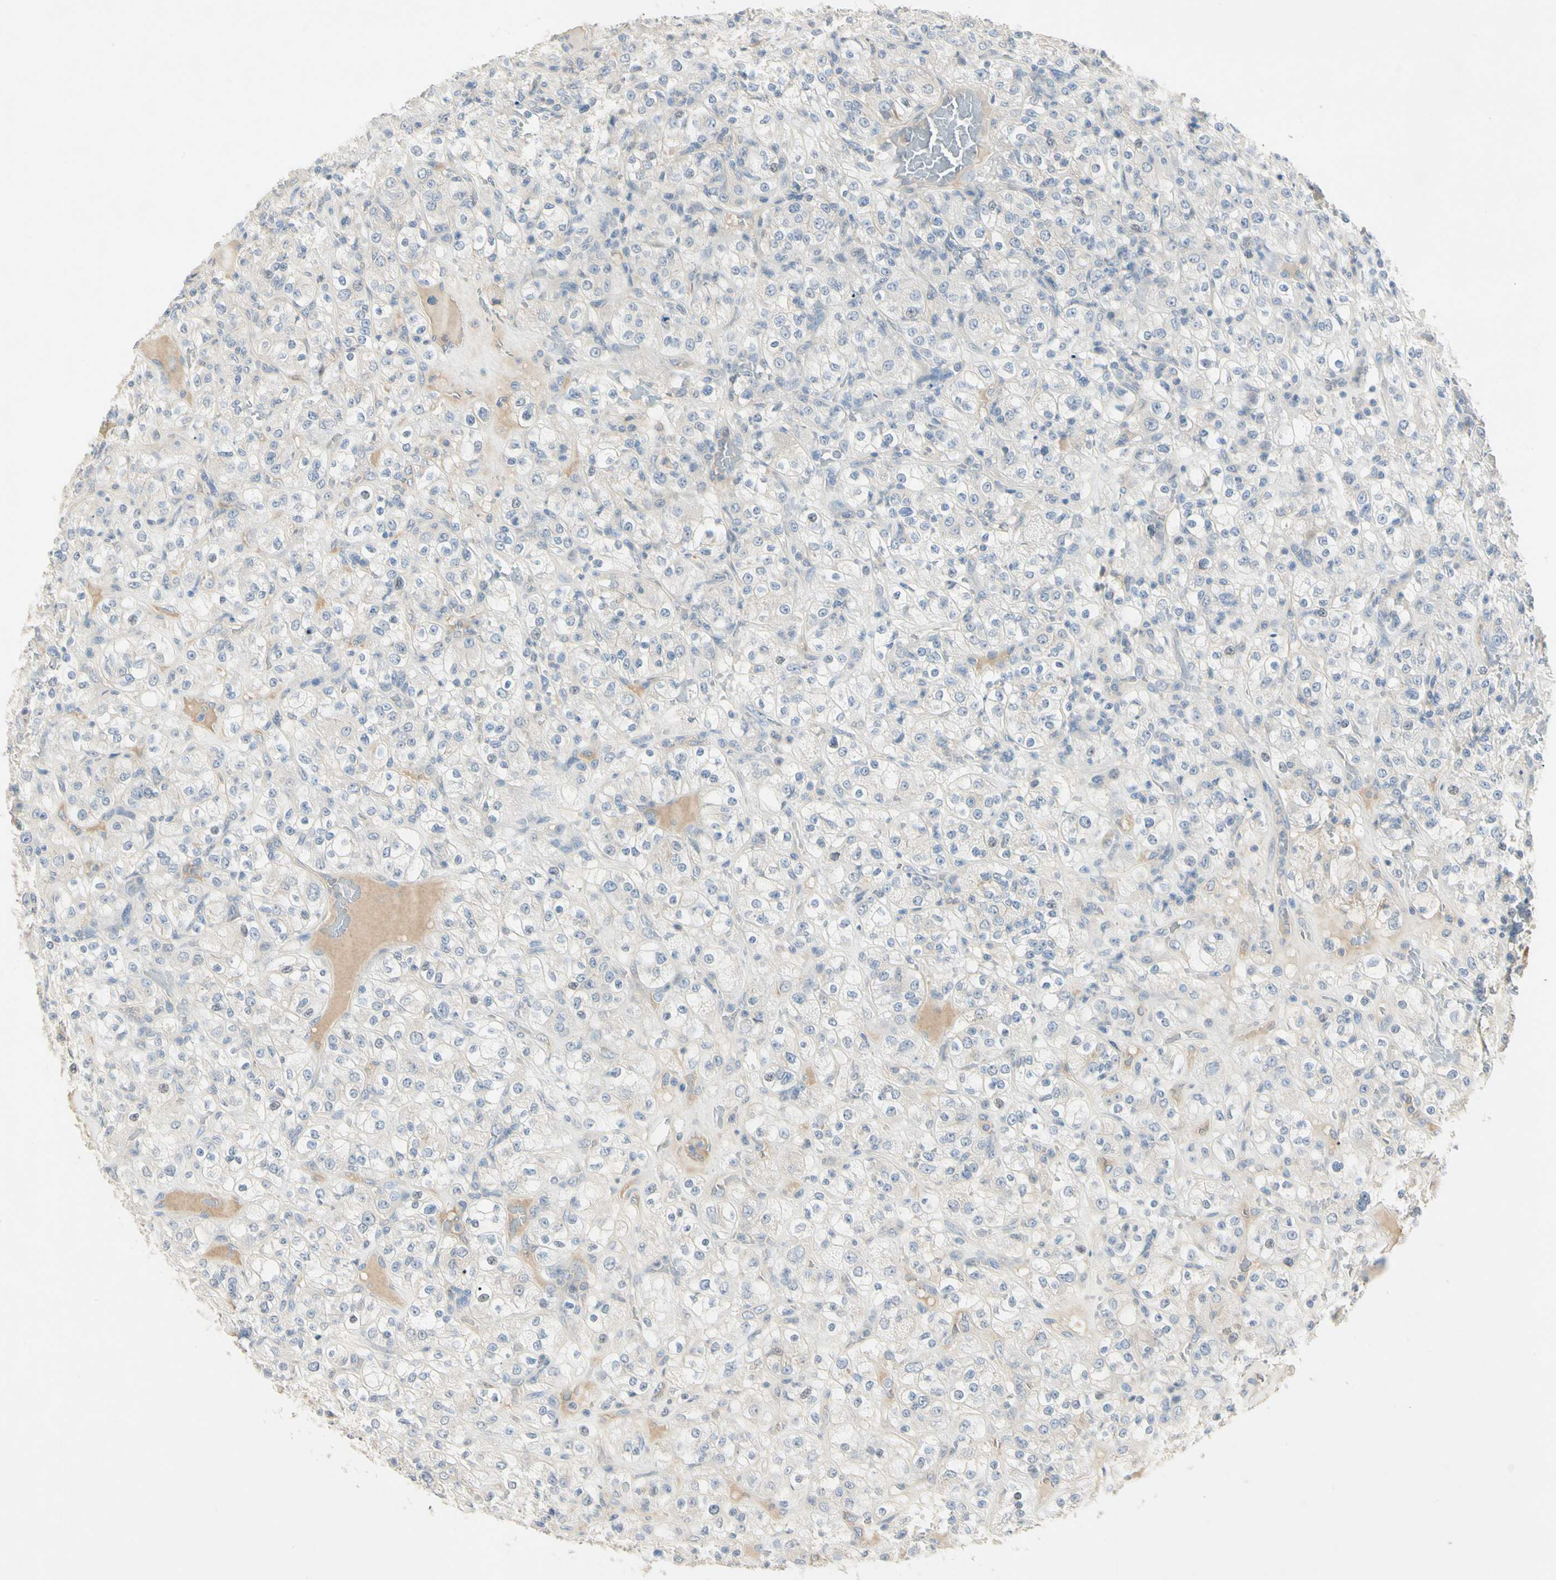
{"staining": {"intensity": "negative", "quantity": "none", "location": "none"}, "tissue": "renal cancer", "cell_type": "Tumor cells", "image_type": "cancer", "snomed": [{"axis": "morphology", "description": "Normal tissue, NOS"}, {"axis": "morphology", "description": "Adenocarcinoma, NOS"}, {"axis": "topography", "description": "Kidney"}], "caption": "There is no significant positivity in tumor cells of renal adenocarcinoma.", "gene": "PRSS21", "patient": {"sex": "female", "age": 72}}